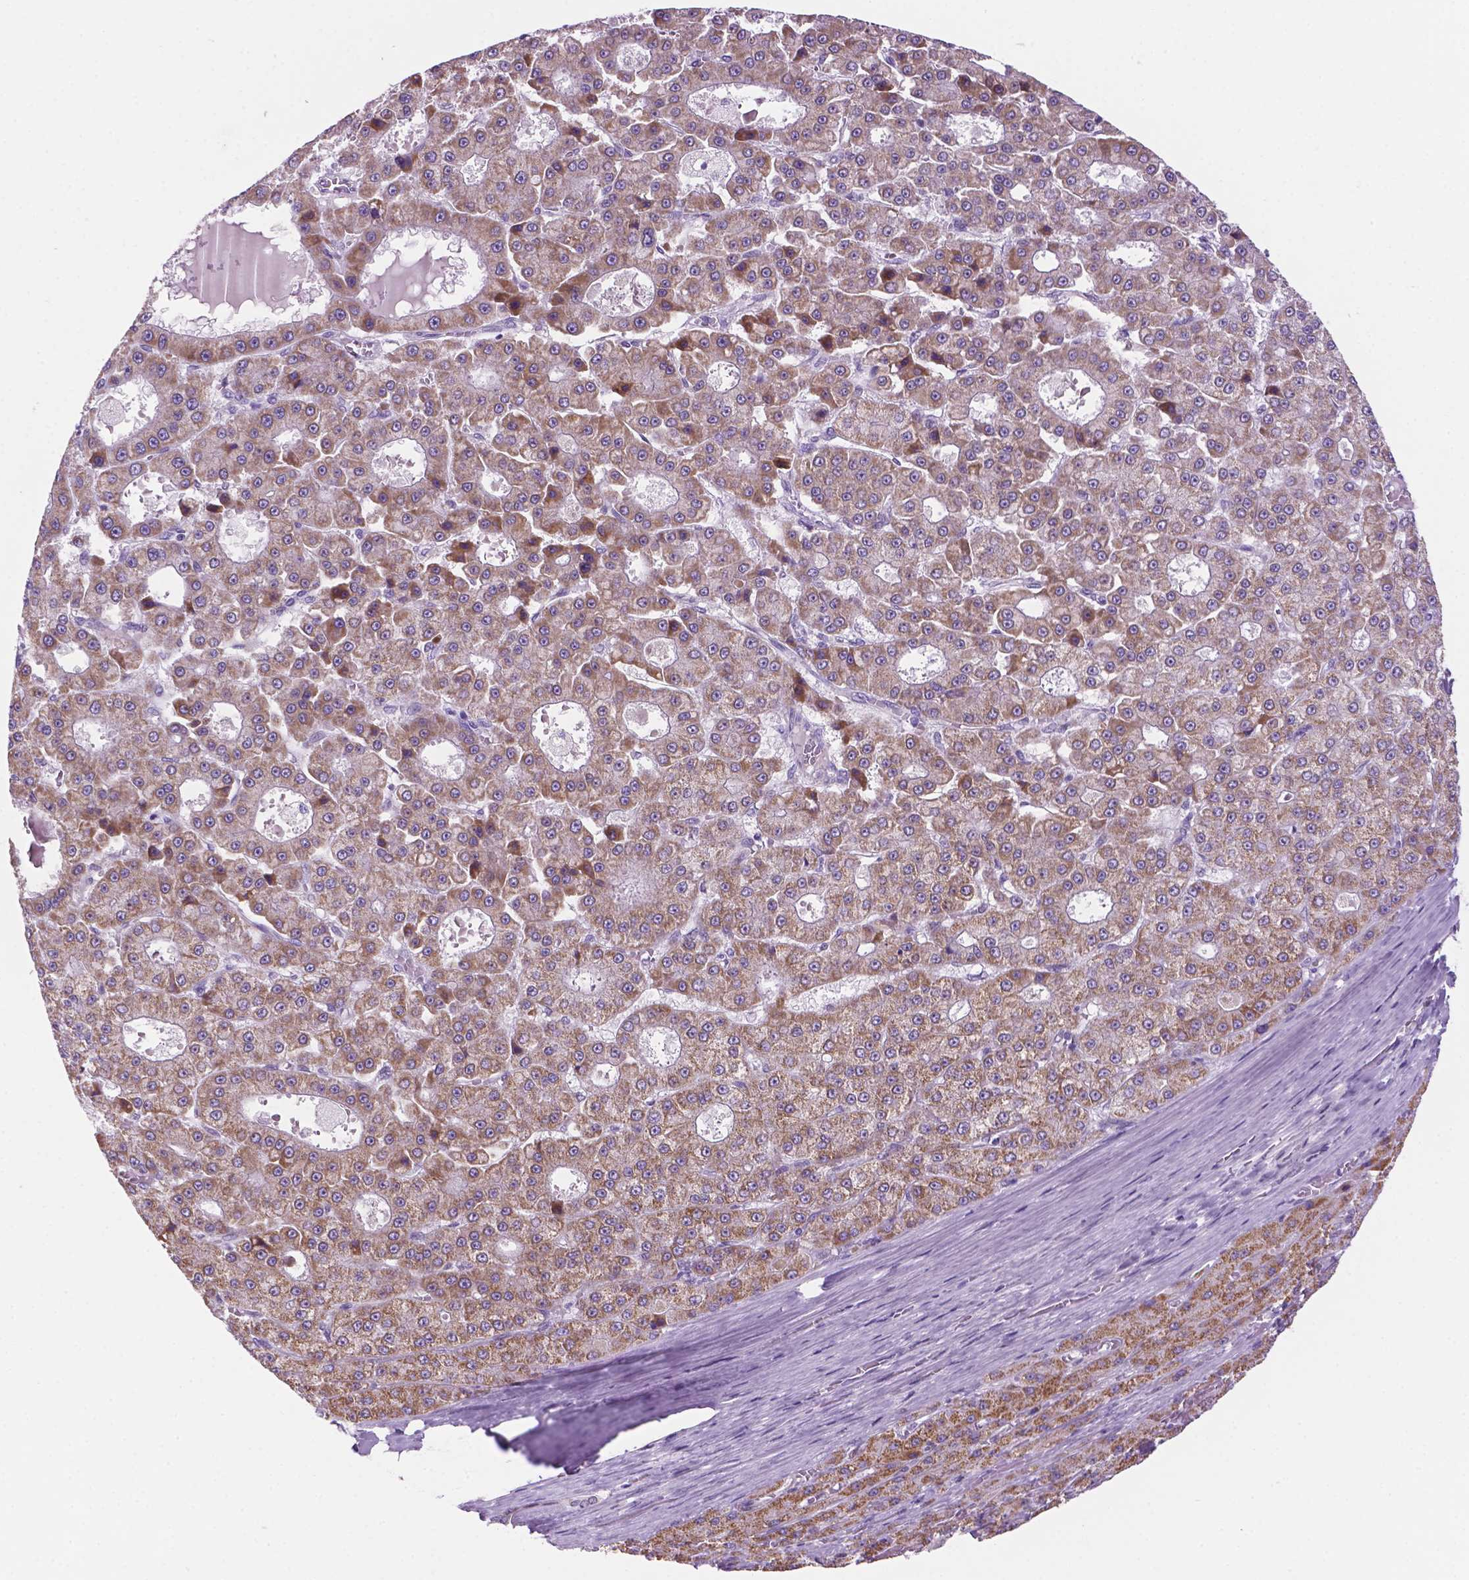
{"staining": {"intensity": "weak", "quantity": ">75%", "location": "cytoplasmic/membranous"}, "tissue": "liver cancer", "cell_type": "Tumor cells", "image_type": "cancer", "snomed": [{"axis": "morphology", "description": "Carcinoma, Hepatocellular, NOS"}, {"axis": "topography", "description": "Liver"}], "caption": "Immunohistochemical staining of human hepatocellular carcinoma (liver) shows low levels of weak cytoplasmic/membranous expression in about >75% of tumor cells.", "gene": "C18orf21", "patient": {"sex": "male", "age": 70}}